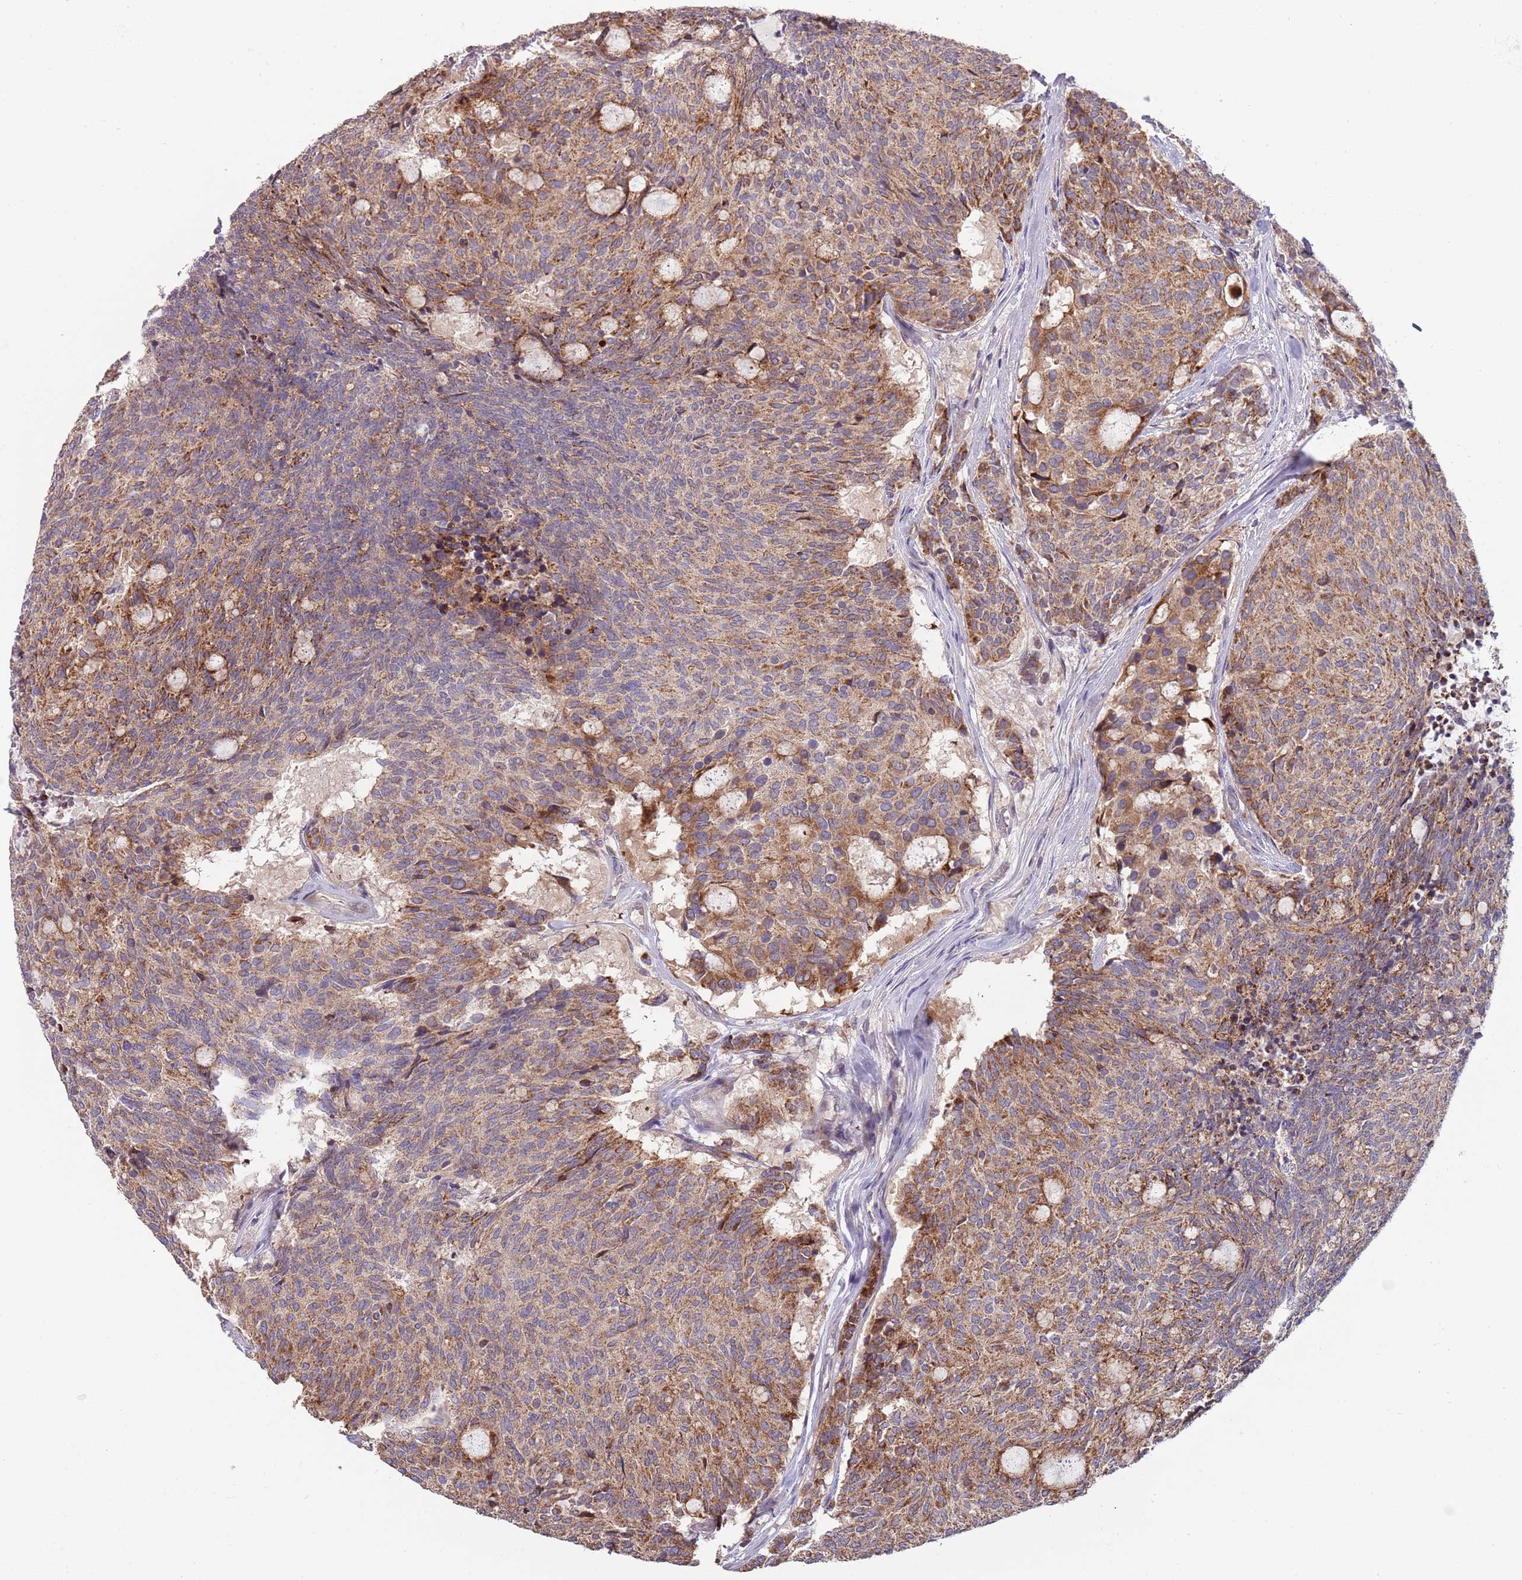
{"staining": {"intensity": "moderate", "quantity": ">75%", "location": "cytoplasmic/membranous"}, "tissue": "carcinoid", "cell_type": "Tumor cells", "image_type": "cancer", "snomed": [{"axis": "morphology", "description": "Carcinoid, malignant, NOS"}, {"axis": "topography", "description": "Pancreas"}], "caption": "DAB immunohistochemical staining of human carcinoid (malignant) demonstrates moderate cytoplasmic/membranous protein positivity in approximately >75% of tumor cells.", "gene": "ABCC10", "patient": {"sex": "female", "age": 54}}